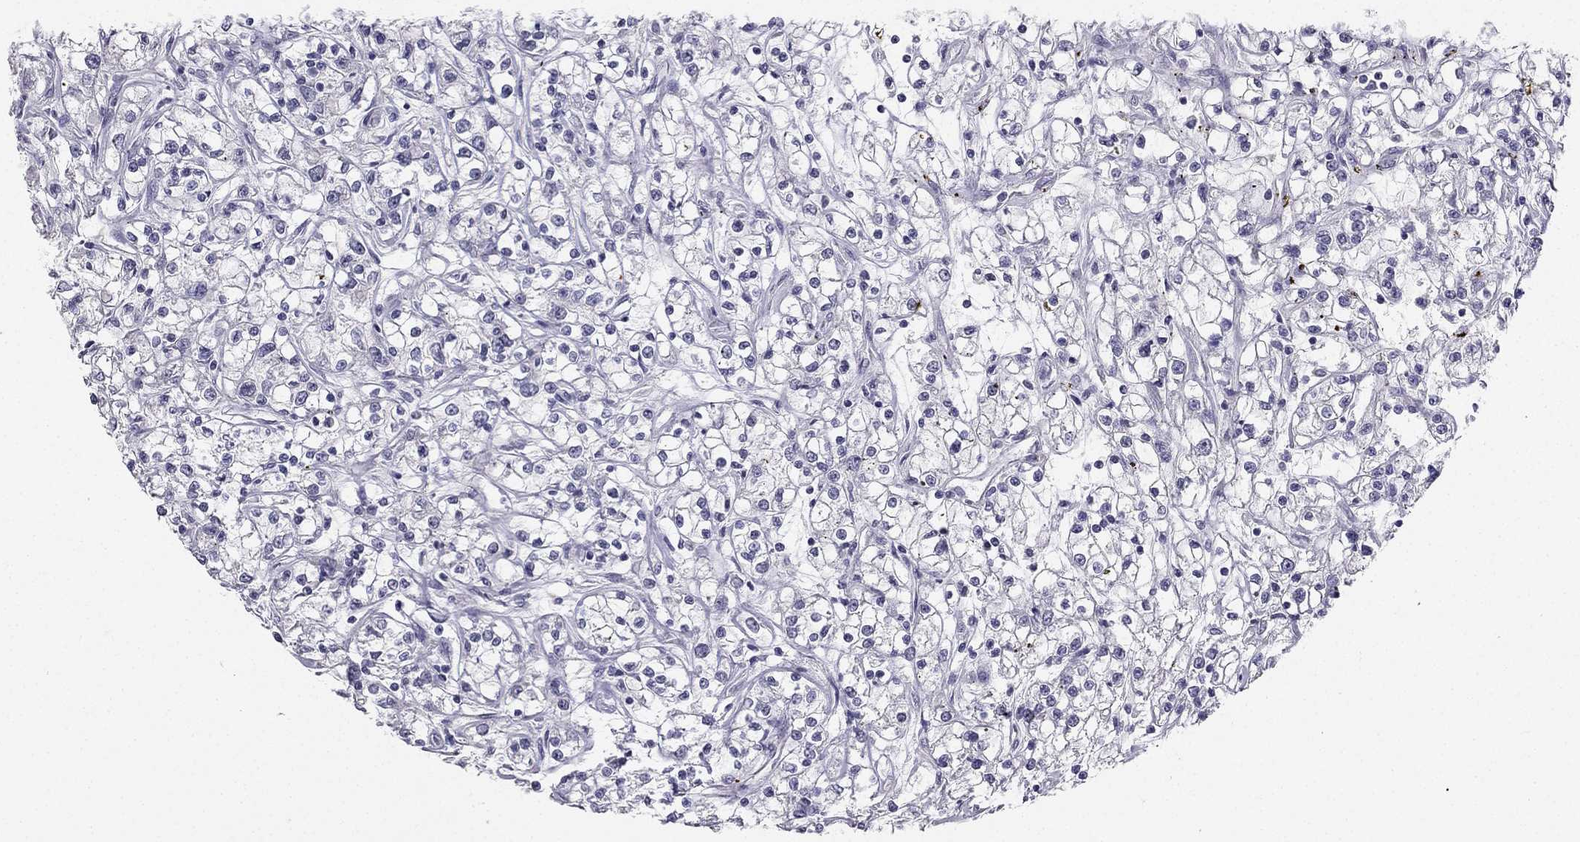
{"staining": {"intensity": "negative", "quantity": "none", "location": "none"}, "tissue": "renal cancer", "cell_type": "Tumor cells", "image_type": "cancer", "snomed": [{"axis": "morphology", "description": "Adenocarcinoma, NOS"}, {"axis": "topography", "description": "Kidney"}], "caption": "A photomicrograph of human renal cancer is negative for staining in tumor cells.", "gene": "CALB2", "patient": {"sex": "female", "age": 59}}